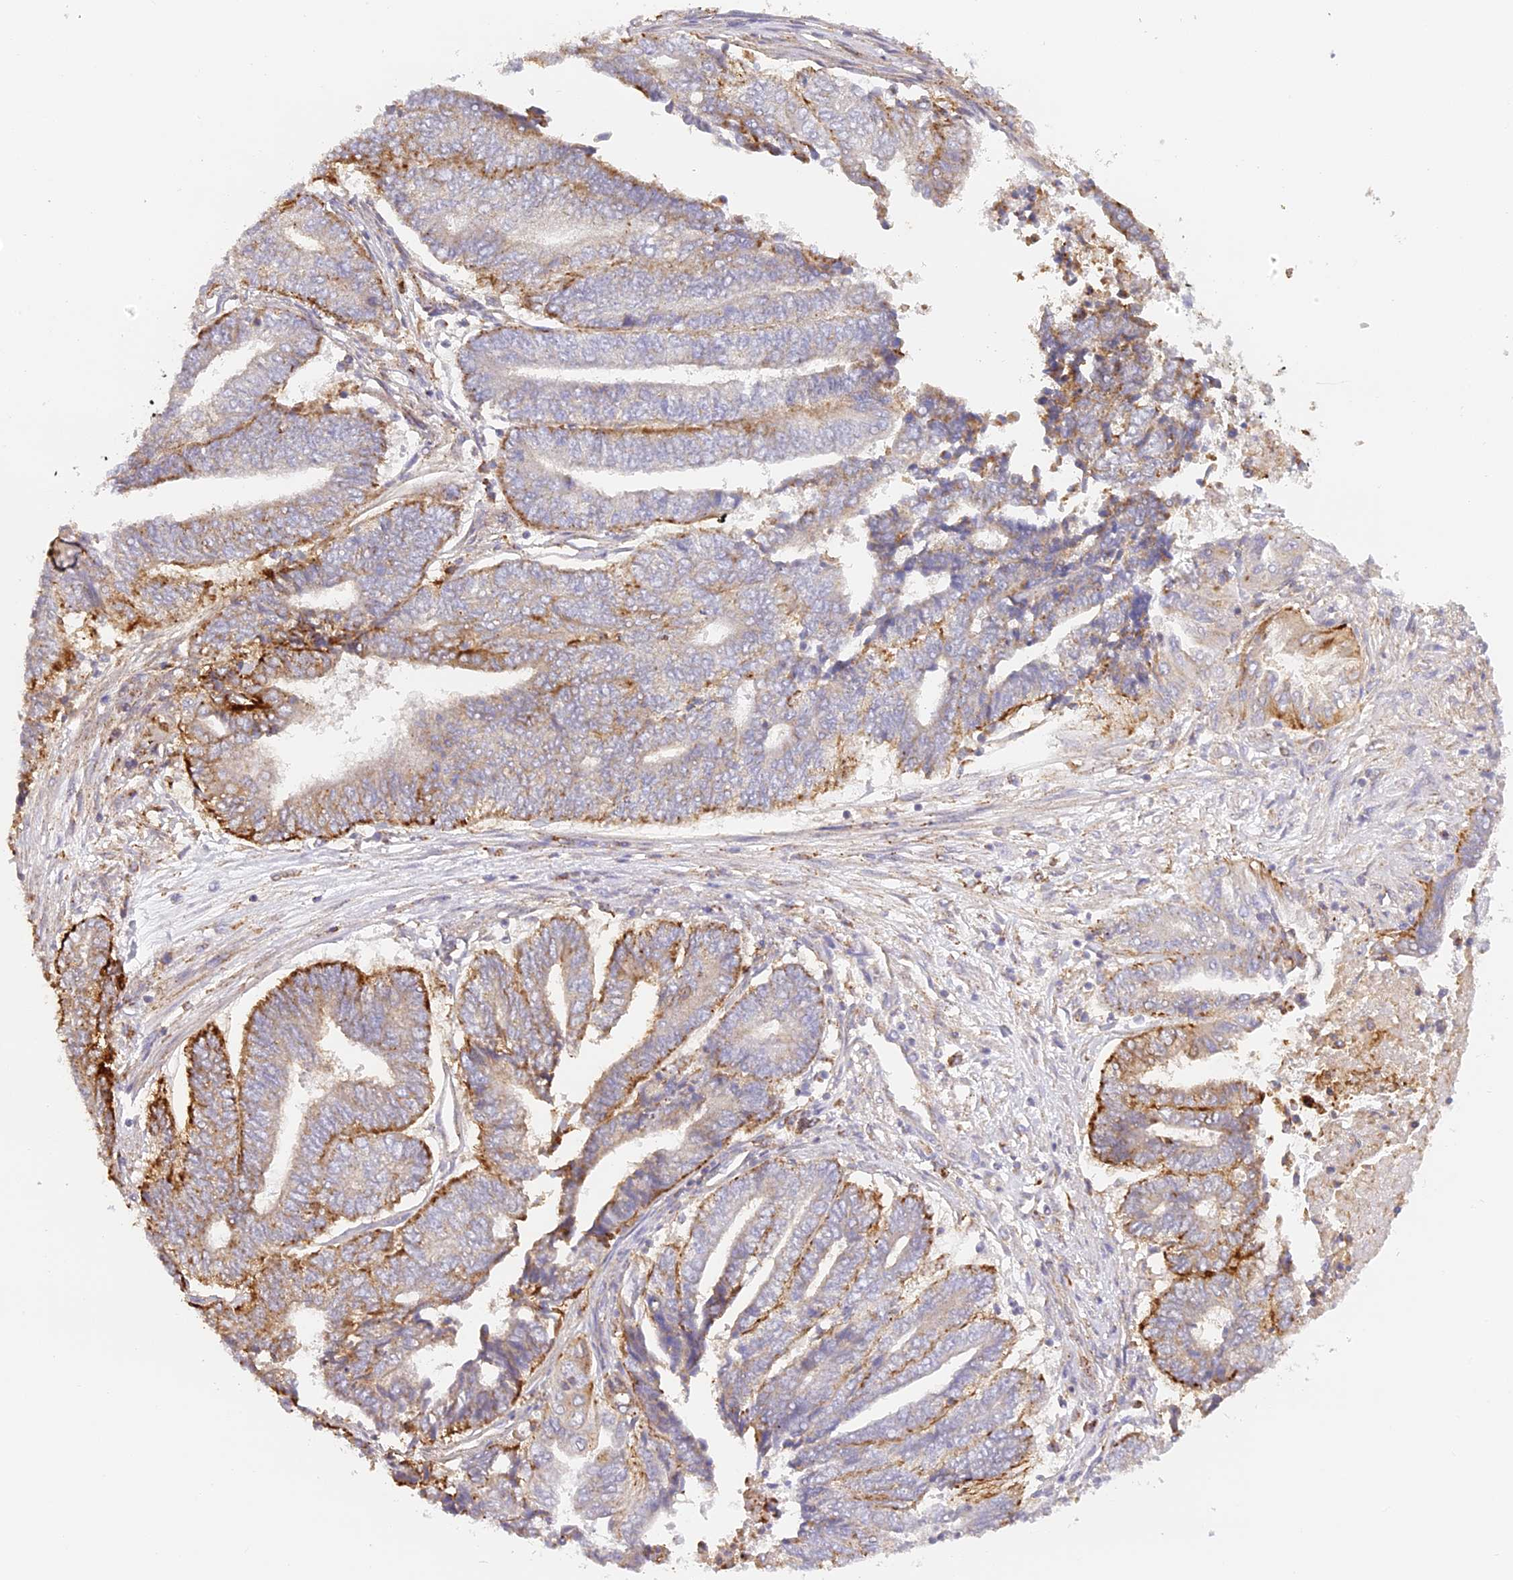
{"staining": {"intensity": "moderate", "quantity": "25%-75%", "location": "cytoplasmic/membranous"}, "tissue": "endometrial cancer", "cell_type": "Tumor cells", "image_type": "cancer", "snomed": [{"axis": "morphology", "description": "Adenocarcinoma, NOS"}, {"axis": "topography", "description": "Uterus"}, {"axis": "topography", "description": "Endometrium"}], "caption": "About 25%-75% of tumor cells in adenocarcinoma (endometrial) exhibit moderate cytoplasmic/membranous protein staining as visualized by brown immunohistochemical staining.", "gene": "LAMP2", "patient": {"sex": "female", "age": 70}}